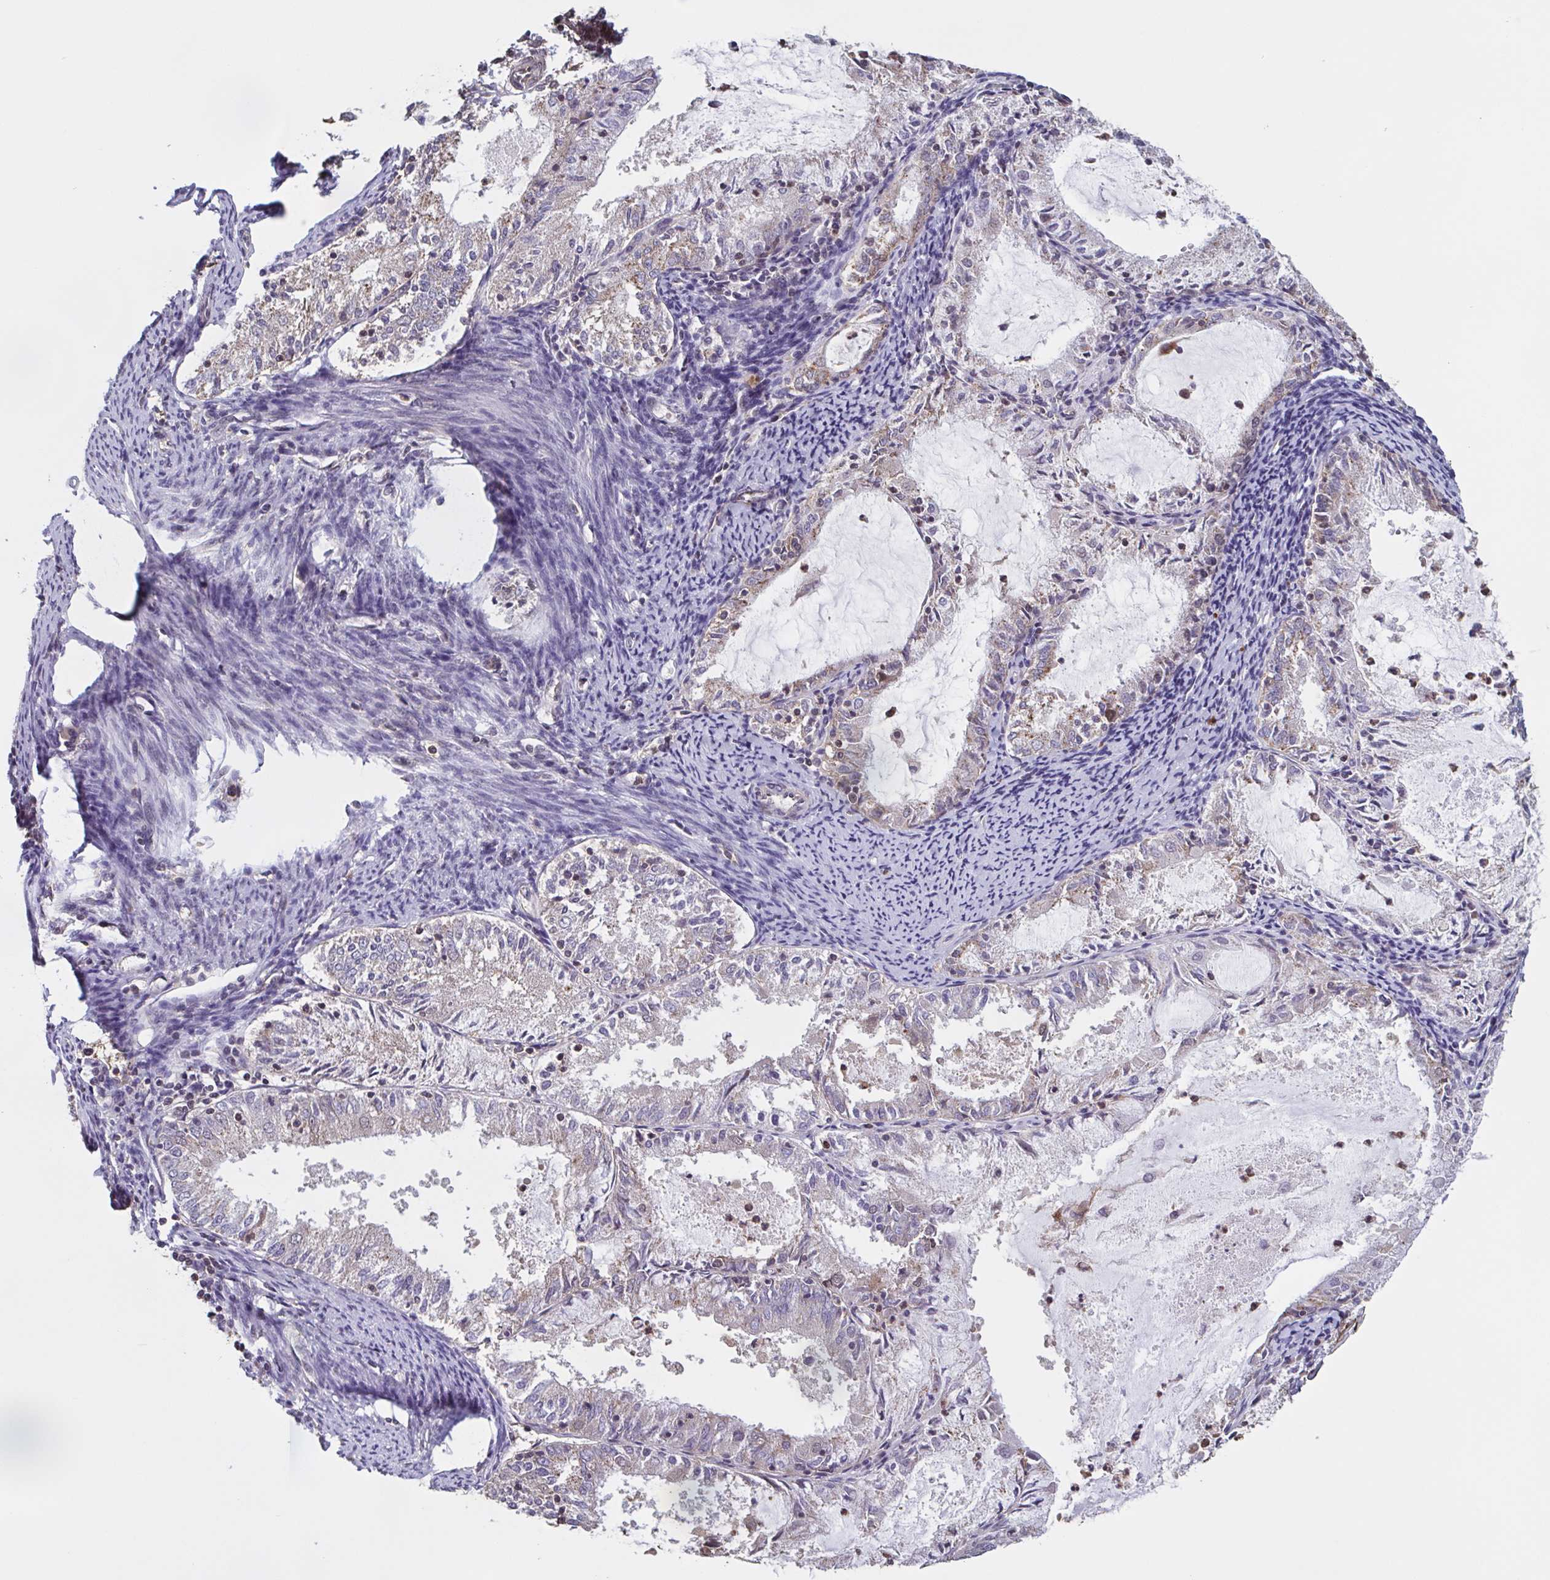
{"staining": {"intensity": "negative", "quantity": "none", "location": "none"}, "tissue": "endometrial cancer", "cell_type": "Tumor cells", "image_type": "cancer", "snomed": [{"axis": "morphology", "description": "Adenocarcinoma, NOS"}, {"axis": "topography", "description": "Endometrium"}], "caption": "Immunohistochemistry (IHC) of human endometrial adenocarcinoma exhibits no expression in tumor cells.", "gene": "ZNF200", "patient": {"sex": "female", "age": 57}}